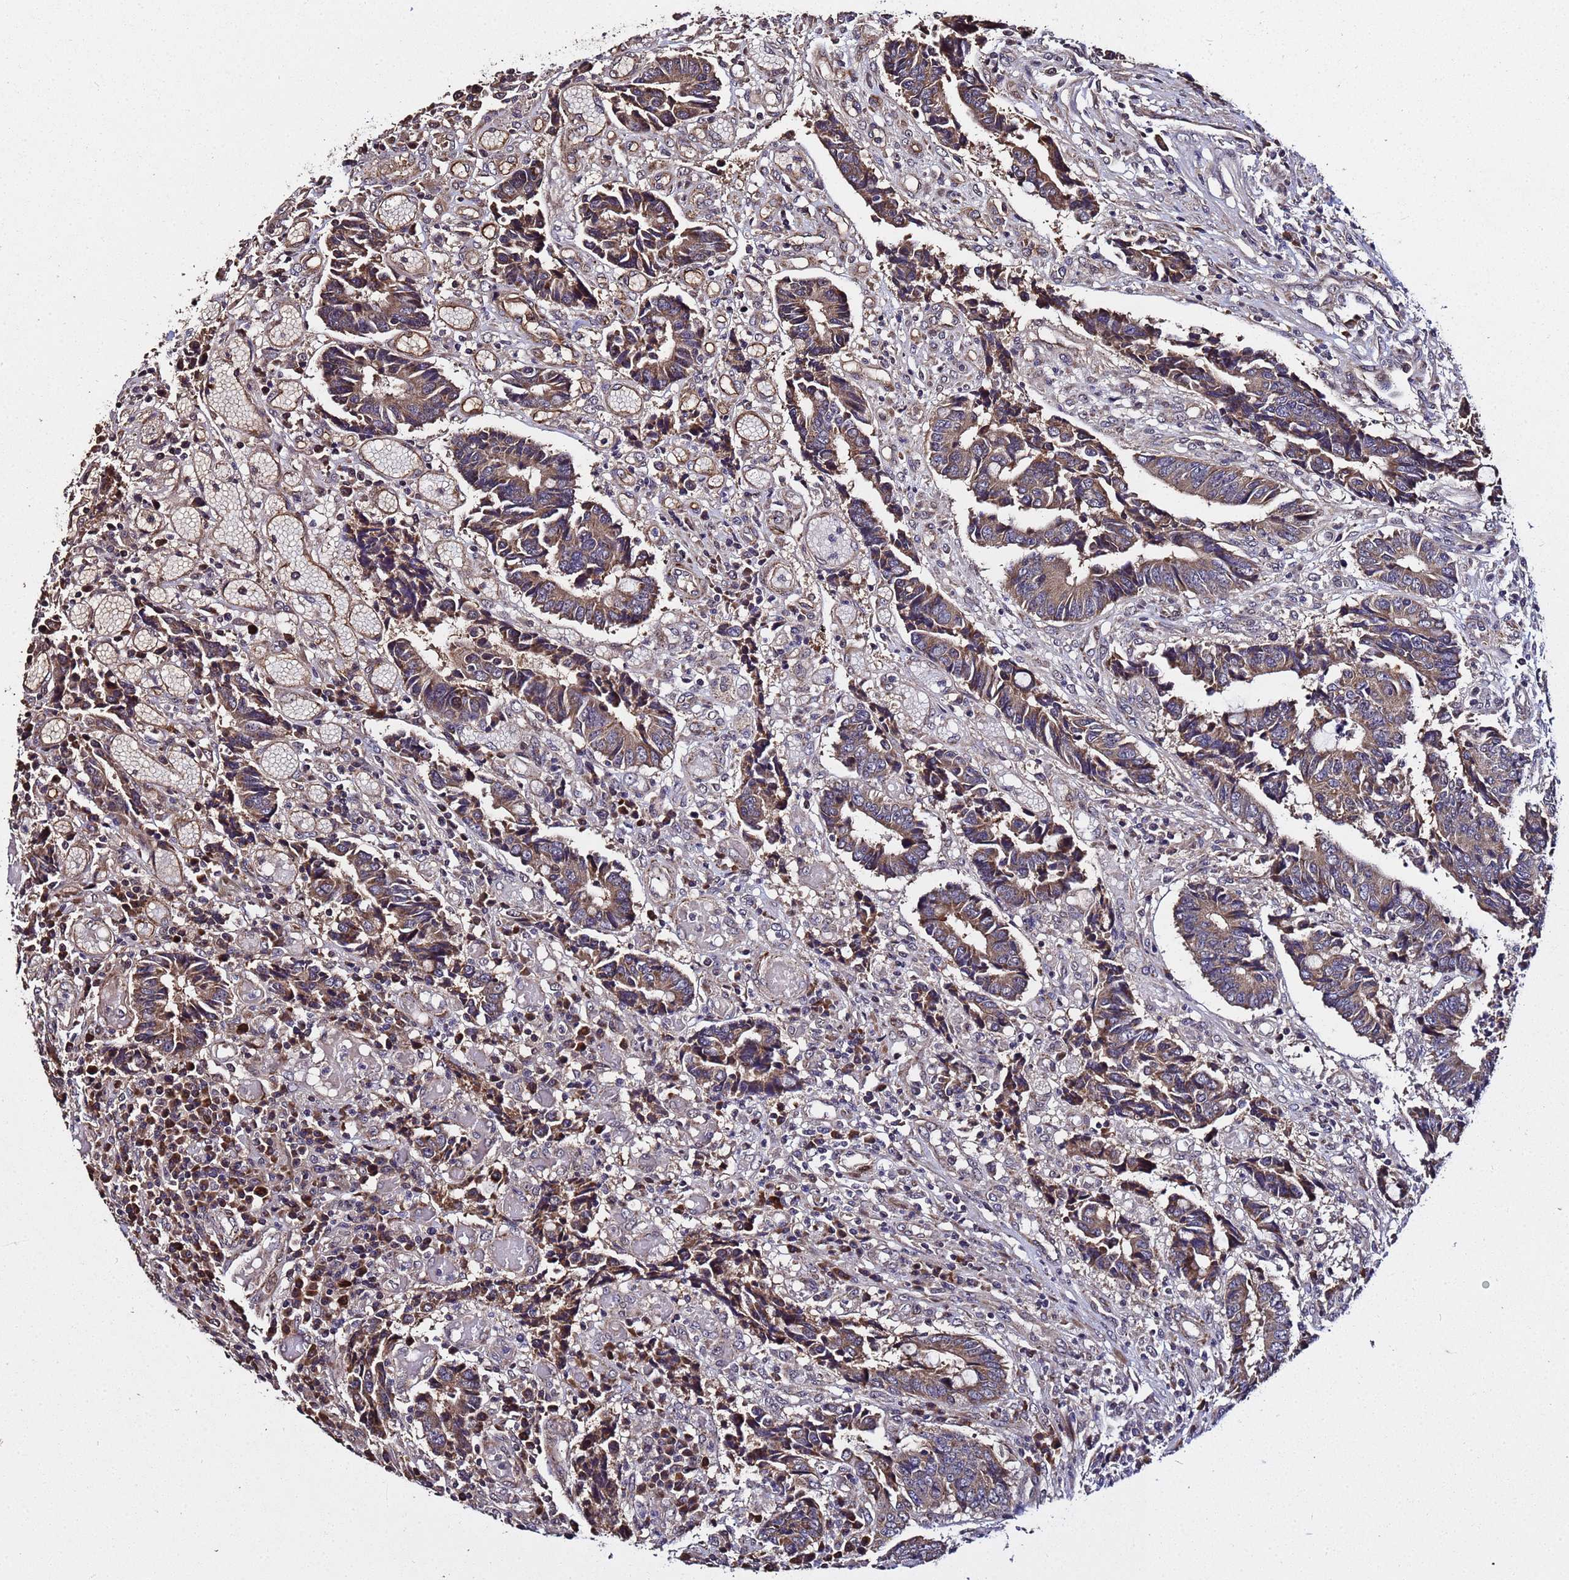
{"staining": {"intensity": "moderate", "quantity": ">75%", "location": "cytoplasmic/membranous"}, "tissue": "colorectal cancer", "cell_type": "Tumor cells", "image_type": "cancer", "snomed": [{"axis": "morphology", "description": "Adenocarcinoma, NOS"}, {"axis": "topography", "description": "Rectum"}], "caption": "Immunohistochemical staining of human colorectal adenocarcinoma displays medium levels of moderate cytoplasmic/membranous protein expression in about >75% of tumor cells.", "gene": "WNK4", "patient": {"sex": "male", "age": 84}}